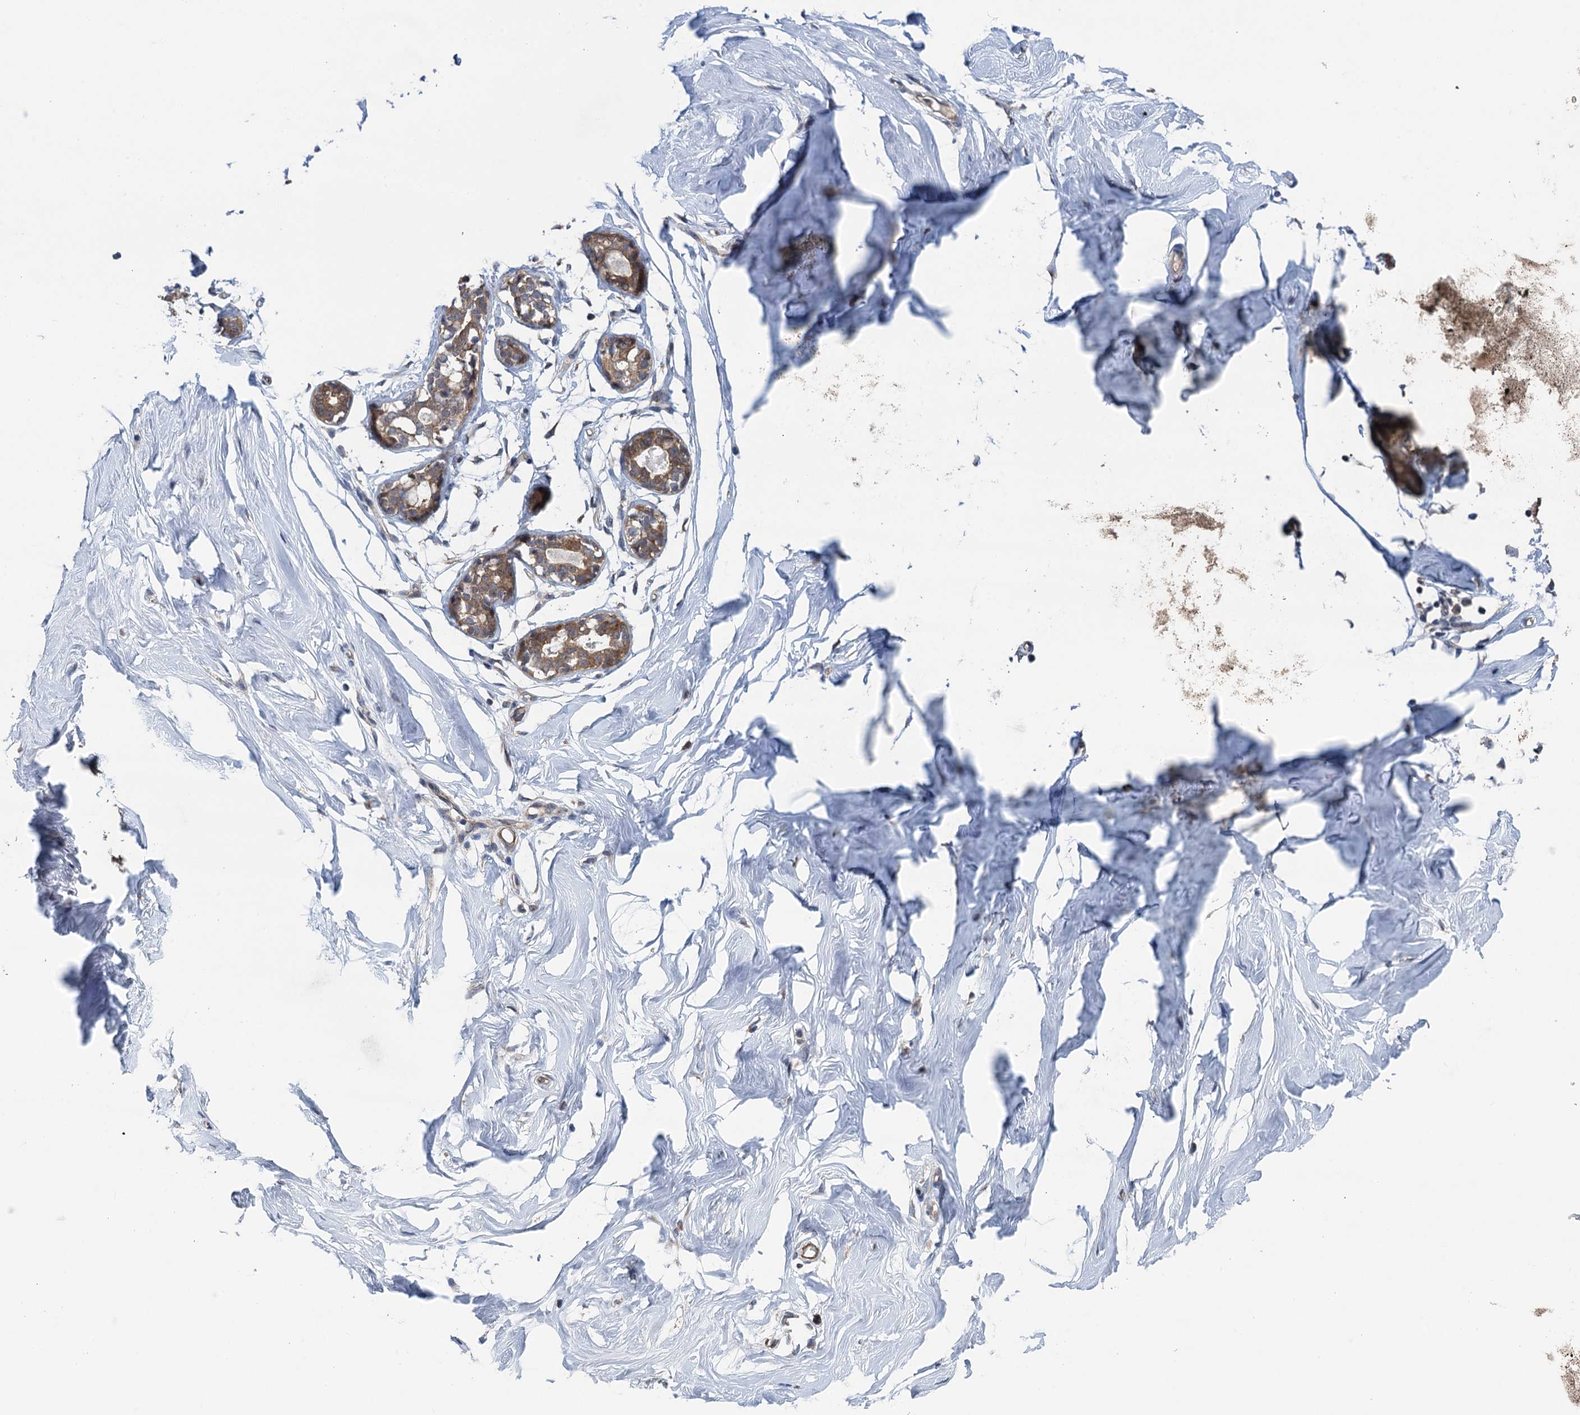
{"staining": {"intensity": "negative", "quantity": "none", "location": "none"}, "tissue": "breast", "cell_type": "Adipocytes", "image_type": "normal", "snomed": [{"axis": "morphology", "description": "Normal tissue, NOS"}, {"axis": "morphology", "description": "Adenoma, NOS"}, {"axis": "topography", "description": "Breast"}], "caption": "Immunohistochemistry micrograph of benign breast: breast stained with DAB (3,3'-diaminobenzidine) demonstrates no significant protein staining in adipocytes.", "gene": "CNTN5", "patient": {"sex": "female", "age": 23}}